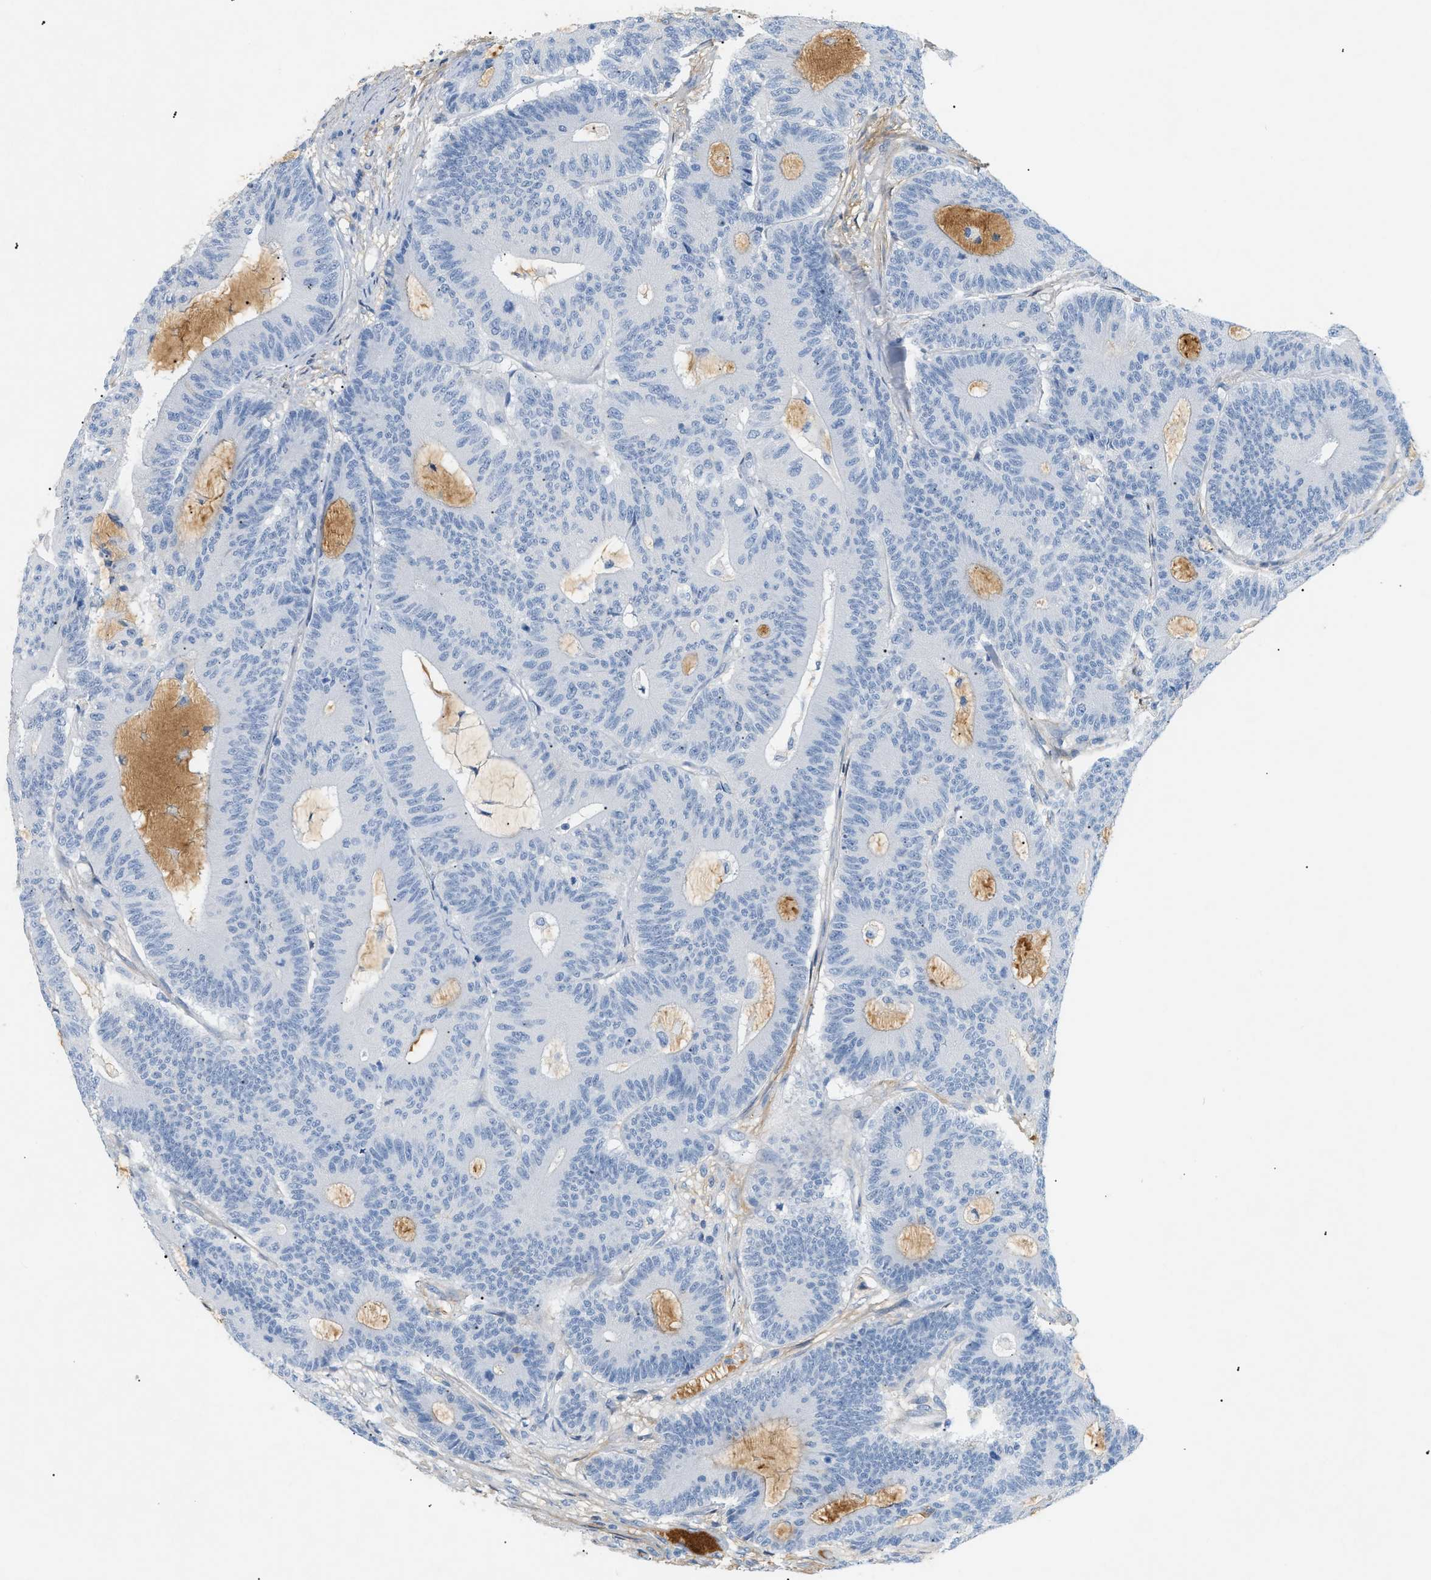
{"staining": {"intensity": "negative", "quantity": "none", "location": "none"}, "tissue": "colorectal cancer", "cell_type": "Tumor cells", "image_type": "cancer", "snomed": [{"axis": "morphology", "description": "Adenocarcinoma, NOS"}, {"axis": "topography", "description": "Colon"}], "caption": "A micrograph of human colorectal cancer (adenocarcinoma) is negative for staining in tumor cells. Nuclei are stained in blue.", "gene": "CFH", "patient": {"sex": "female", "age": 84}}